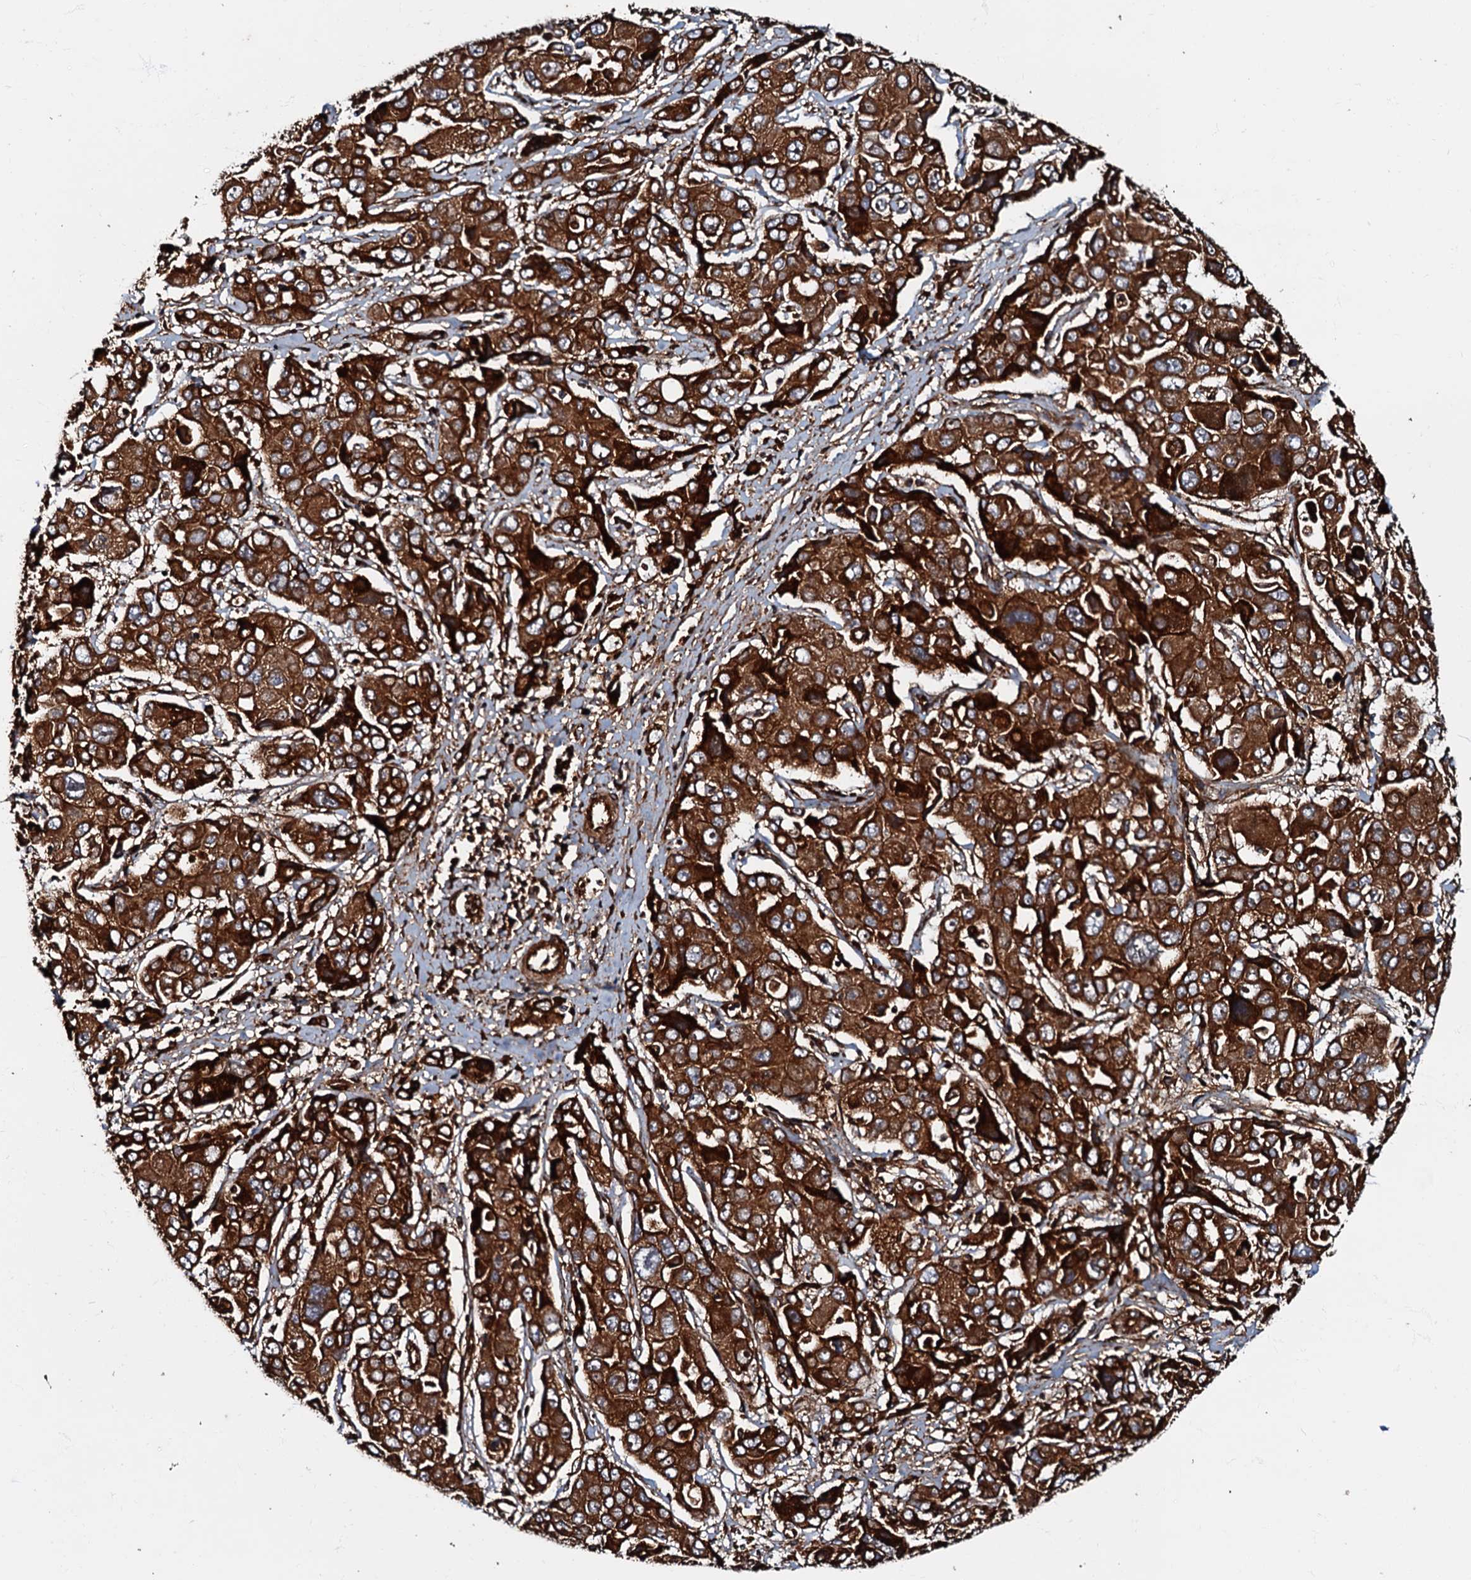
{"staining": {"intensity": "strong", "quantity": ">75%", "location": "cytoplasmic/membranous"}, "tissue": "liver cancer", "cell_type": "Tumor cells", "image_type": "cancer", "snomed": [{"axis": "morphology", "description": "Cholangiocarcinoma"}, {"axis": "topography", "description": "Liver"}], "caption": "An IHC micrograph of neoplastic tissue is shown. Protein staining in brown shows strong cytoplasmic/membranous positivity in cholangiocarcinoma (liver) within tumor cells.", "gene": "BLOC1S6", "patient": {"sex": "male", "age": 67}}